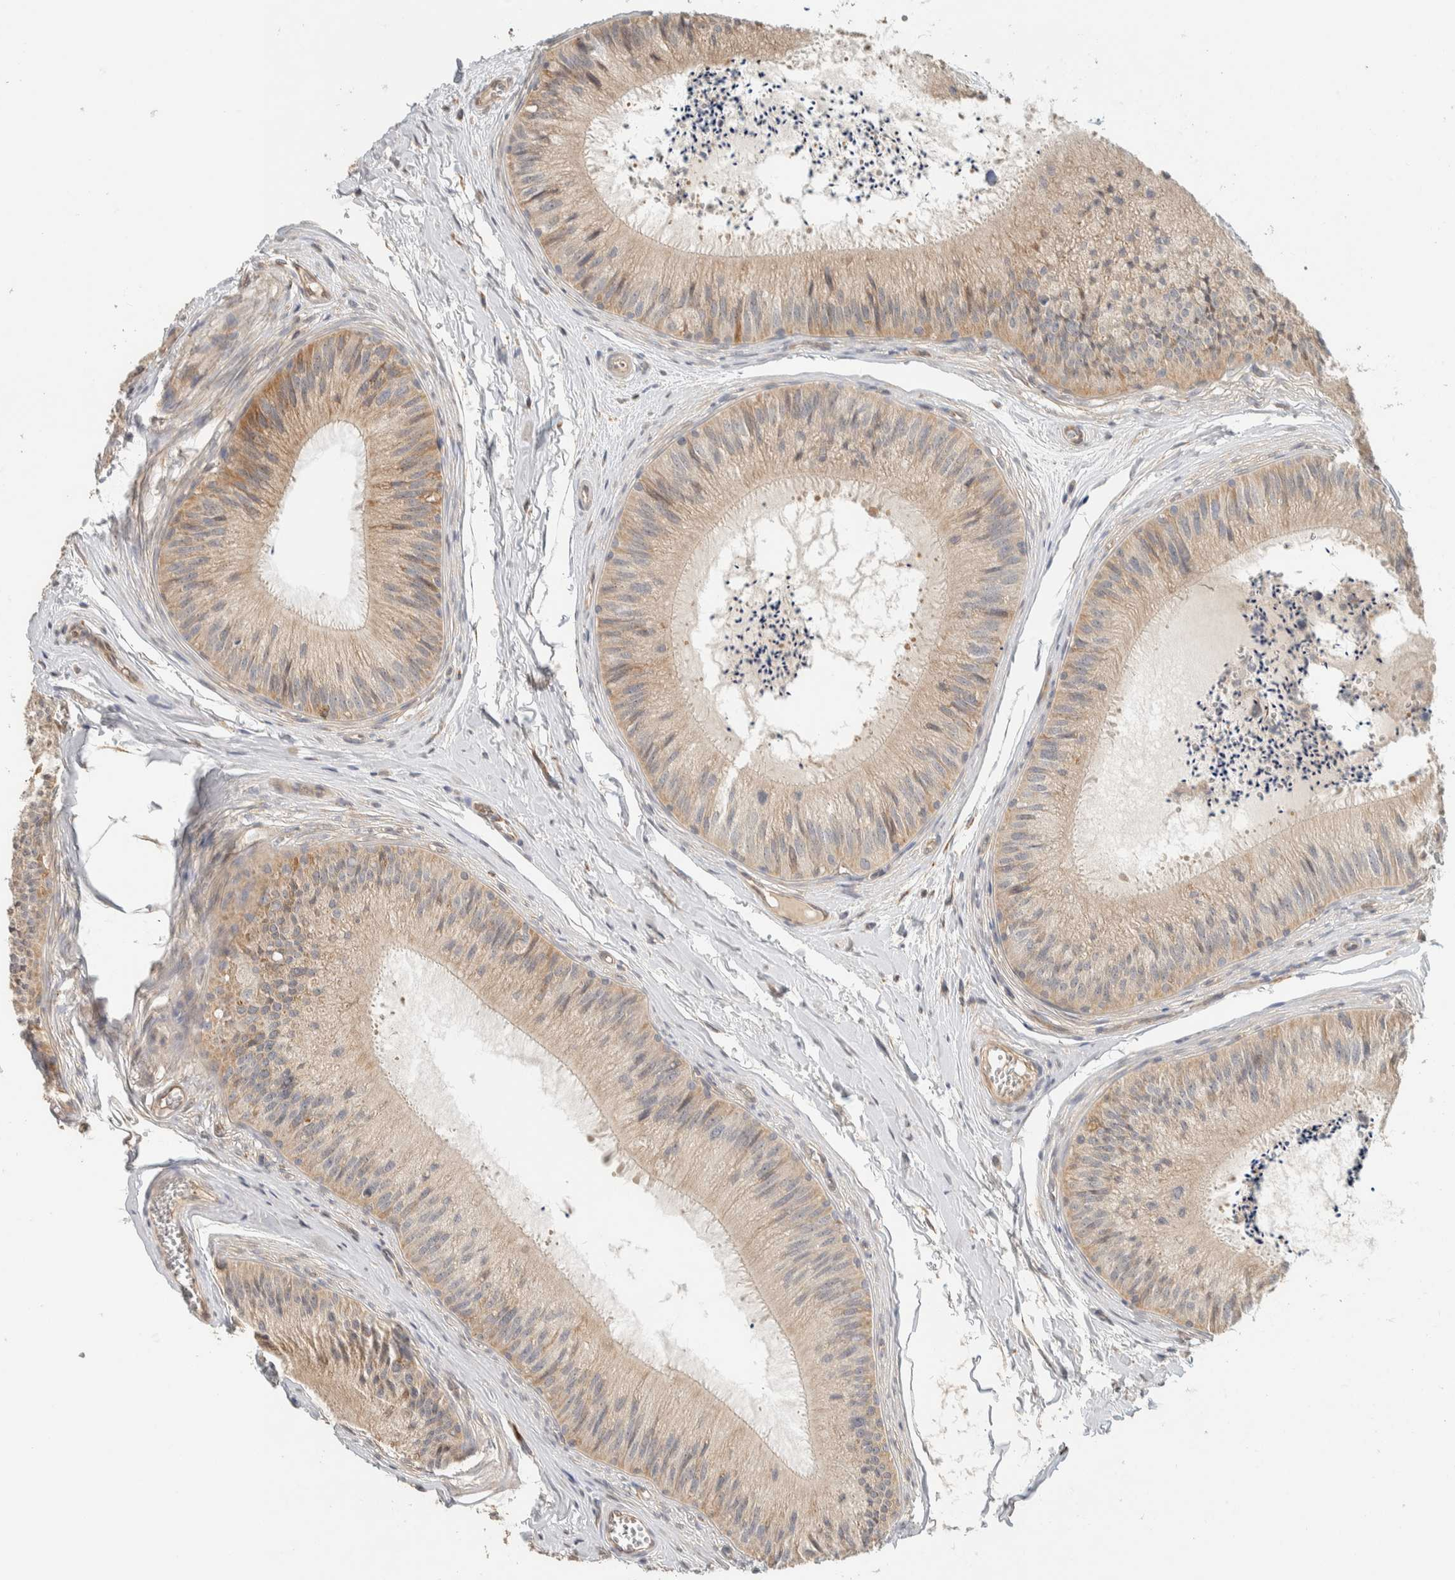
{"staining": {"intensity": "moderate", "quantity": ">75%", "location": "cytoplasmic/membranous"}, "tissue": "epididymis", "cell_type": "Glandular cells", "image_type": "normal", "snomed": [{"axis": "morphology", "description": "Normal tissue, NOS"}, {"axis": "topography", "description": "Epididymis"}], "caption": "Normal epididymis demonstrates moderate cytoplasmic/membranous positivity in about >75% of glandular cells.", "gene": "PDE7B", "patient": {"sex": "male", "age": 31}}